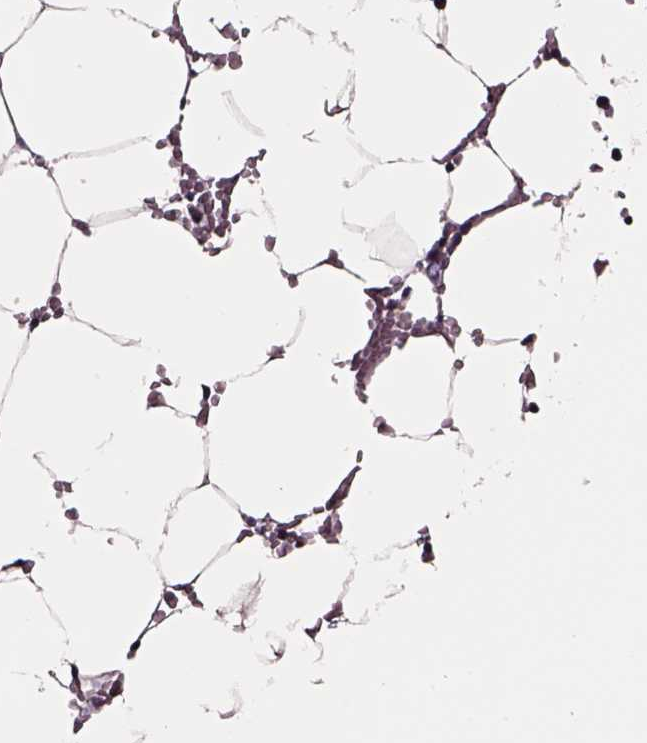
{"staining": {"intensity": "negative", "quantity": "none", "location": "none"}, "tissue": "bone marrow", "cell_type": "Hematopoietic cells", "image_type": "normal", "snomed": [{"axis": "morphology", "description": "Normal tissue, NOS"}, {"axis": "topography", "description": "Bone marrow"}], "caption": "Immunohistochemical staining of normal bone marrow reveals no significant staining in hematopoietic cells. (DAB IHC visualized using brightfield microscopy, high magnification).", "gene": "SMIM17", "patient": {"sex": "female", "age": 52}}